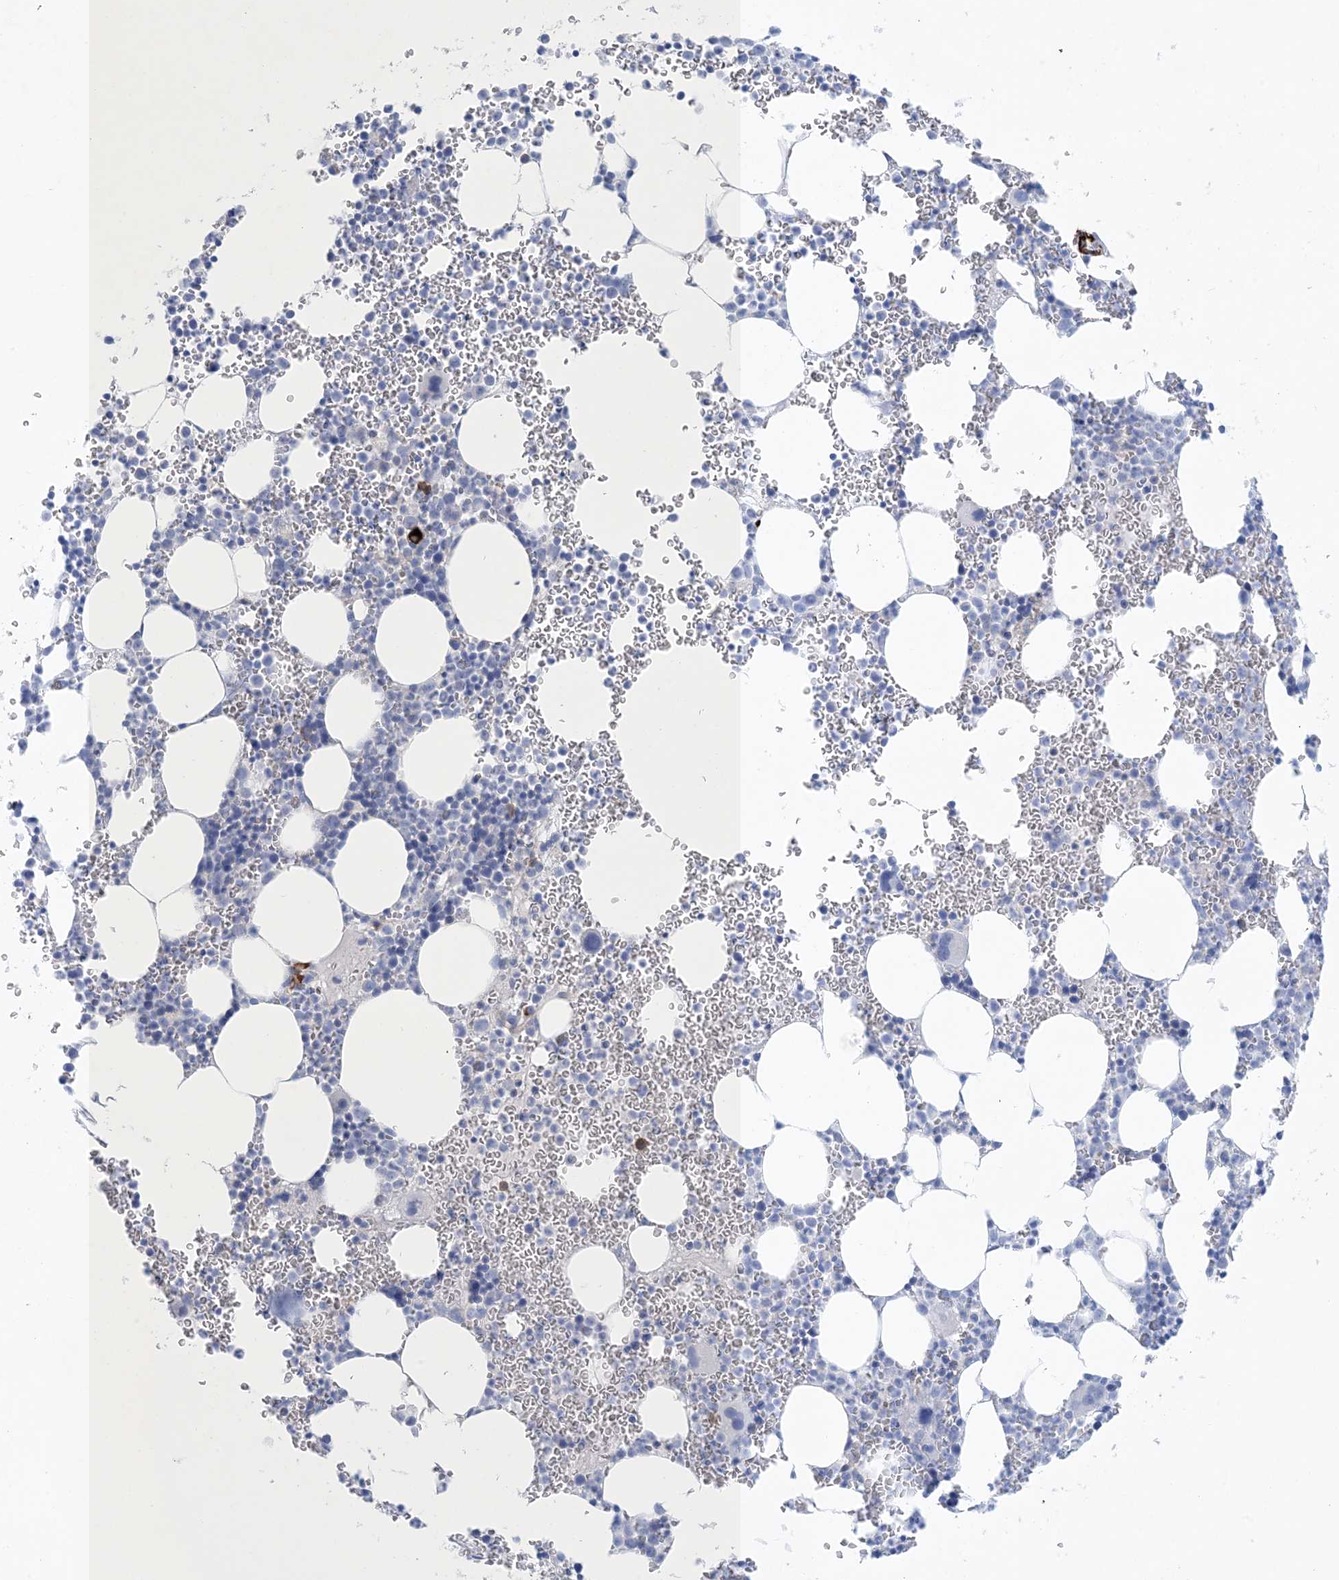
{"staining": {"intensity": "negative", "quantity": "none", "location": "none"}, "tissue": "bone marrow", "cell_type": "Hematopoietic cells", "image_type": "normal", "snomed": [{"axis": "morphology", "description": "Normal tissue, NOS"}, {"axis": "topography", "description": "Bone marrow"}], "caption": "IHC image of normal bone marrow: bone marrow stained with DAB shows no significant protein positivity in hematopoietic cells. (DAB IHC visualized using brightfield microscopy, high magnification).", "gene": "SHANK1", "patient": {"sex": "female", "age": 78}}